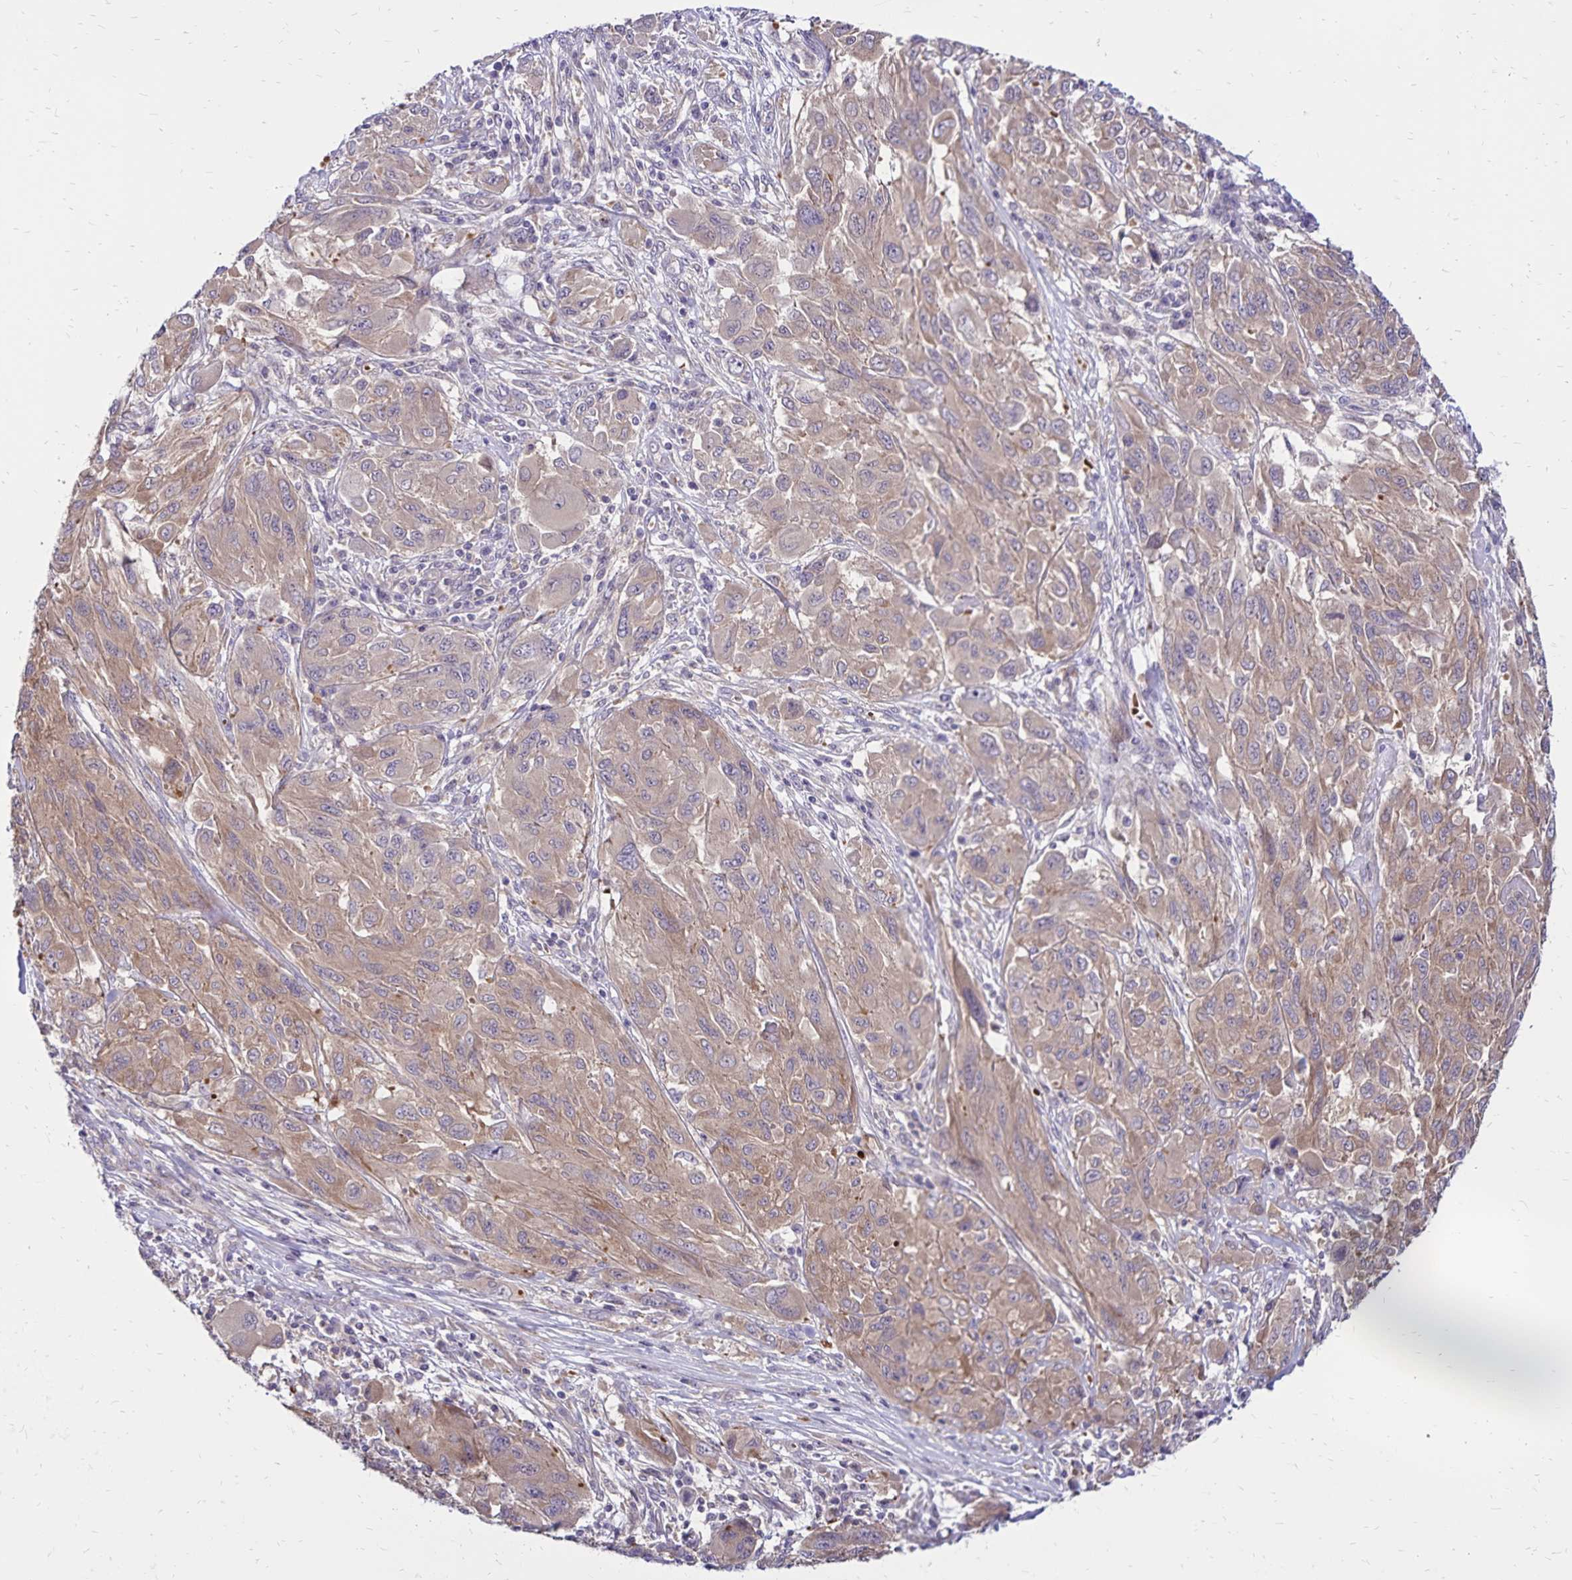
{"staining": {"intensity": "moderate", "quantity": ">75%", "location": "cytoplasmic/membranous"}, "tissue": "melanoma", "cell_type": "Tumor cells", "image_type": "cancer", "snomed": [{"axis": "morphology", "description": "Malignant melanoma, NOS"}, {"axis": "topography", "description": "Skin"}], "caption": "Protein staining of malignant melanoma tissue displays moderate cytoplasmic/membranous expression in approximately >75% of tumor cells. The staining was performed using DAB (3,3'-diaminobenzidine) to visualize the protein expression in brown, while the nuclei were stained in blue with hematoxylin (Magnification: 20x).", "gene": "FSD1", "patient": {"sex": "female", "age": 91}}